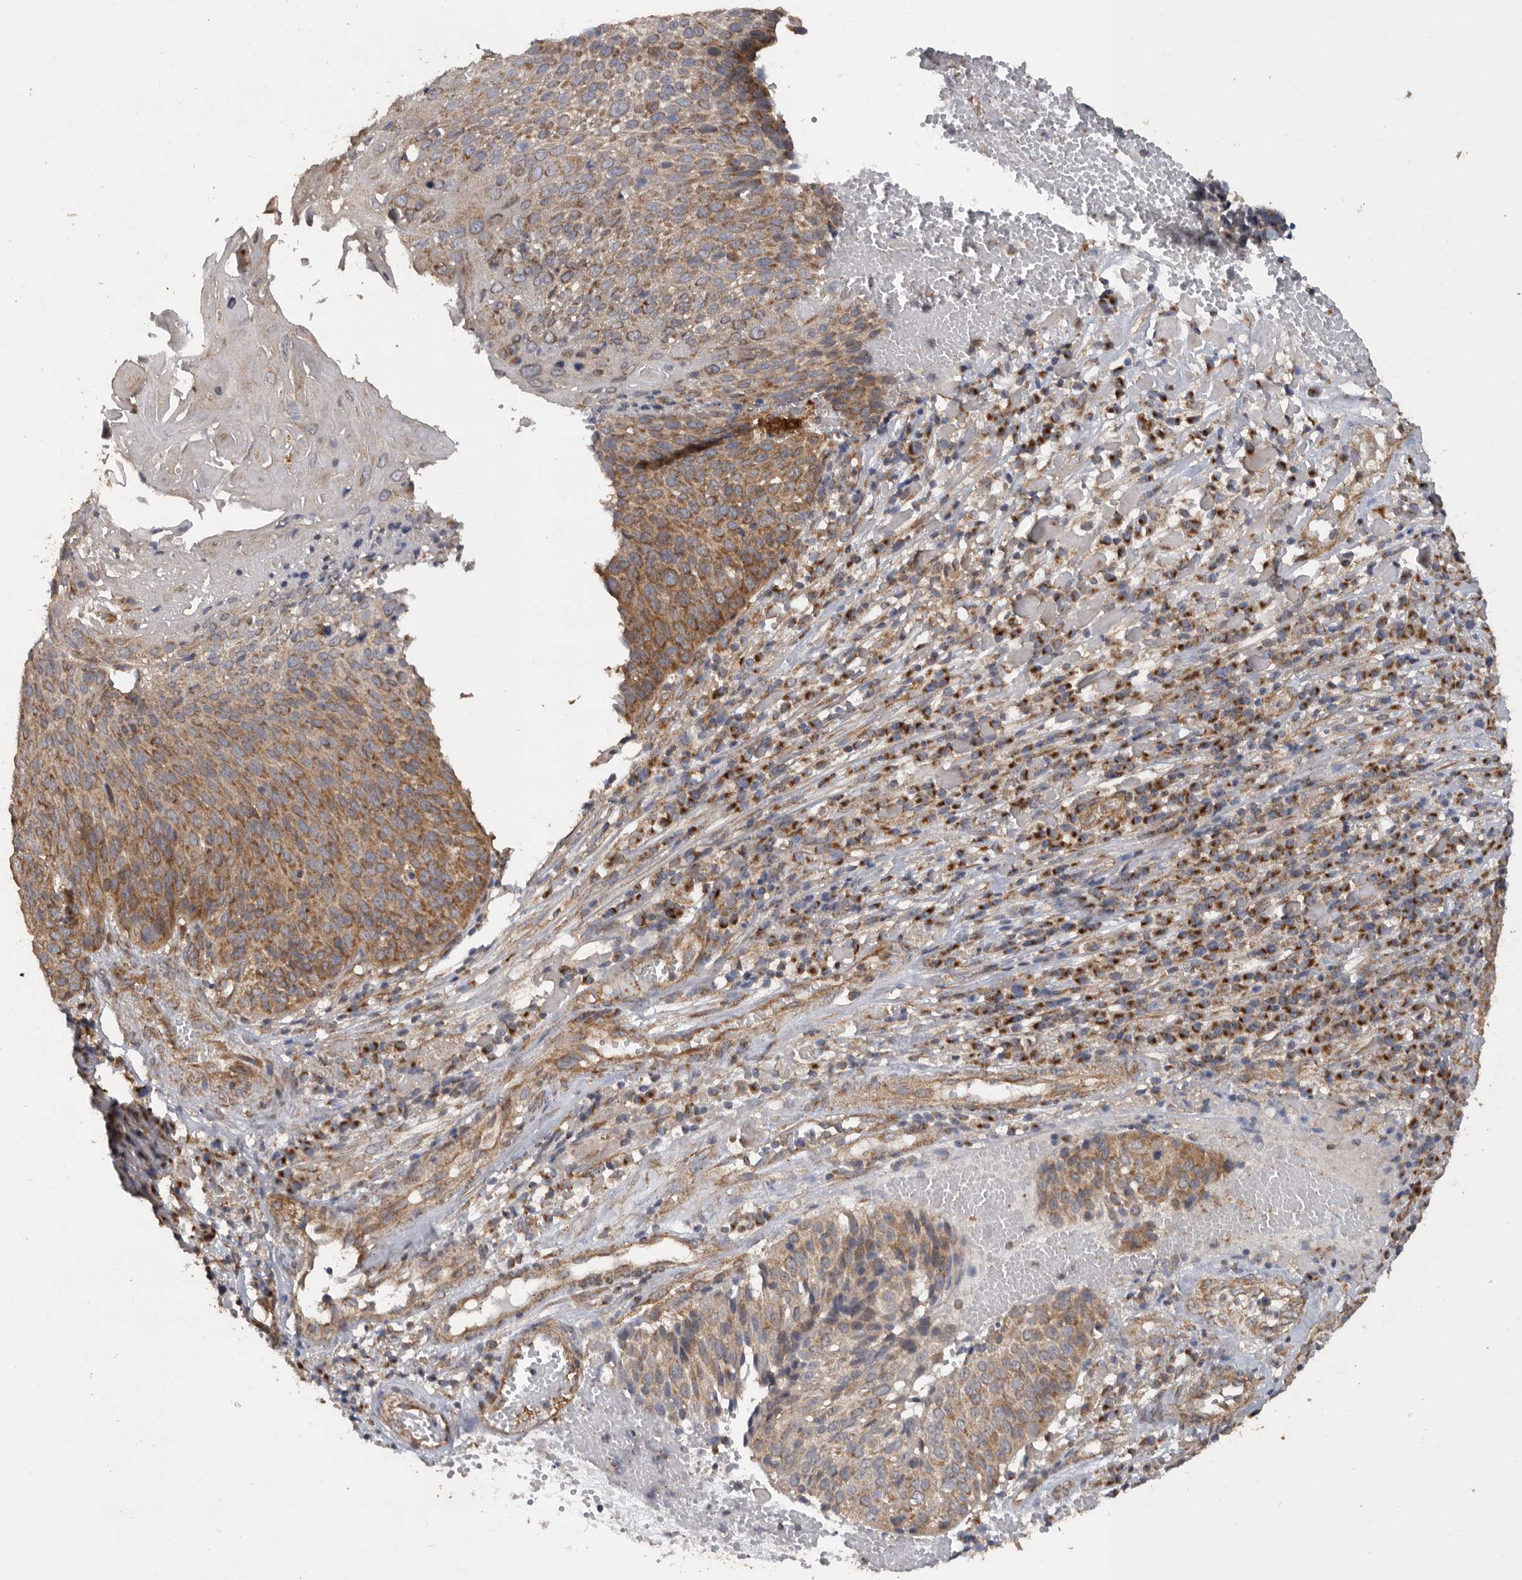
{"staining": {"intensity": "moderate", "quantity": ">75%", "location": "cytoplasmic/membranous"}, "tissue": "cervical cancer", "cell_type": "Tumor cells", "image_type": "cancer", "snomed": [{"axis": "morphology", "description": "Squamous cell carcinoma, NOS"}, {"axis": "topography", "description": "Cervix"}], "caption": "Squamous cell carcinoma (cervical) was stained to show a protein in brown. There is medium levels of moderate cytoplasmic/membranous staining in about >75% of tumor cells.", "gene": "PODXL2", "patient": {"sex": "female", "age": 74}}